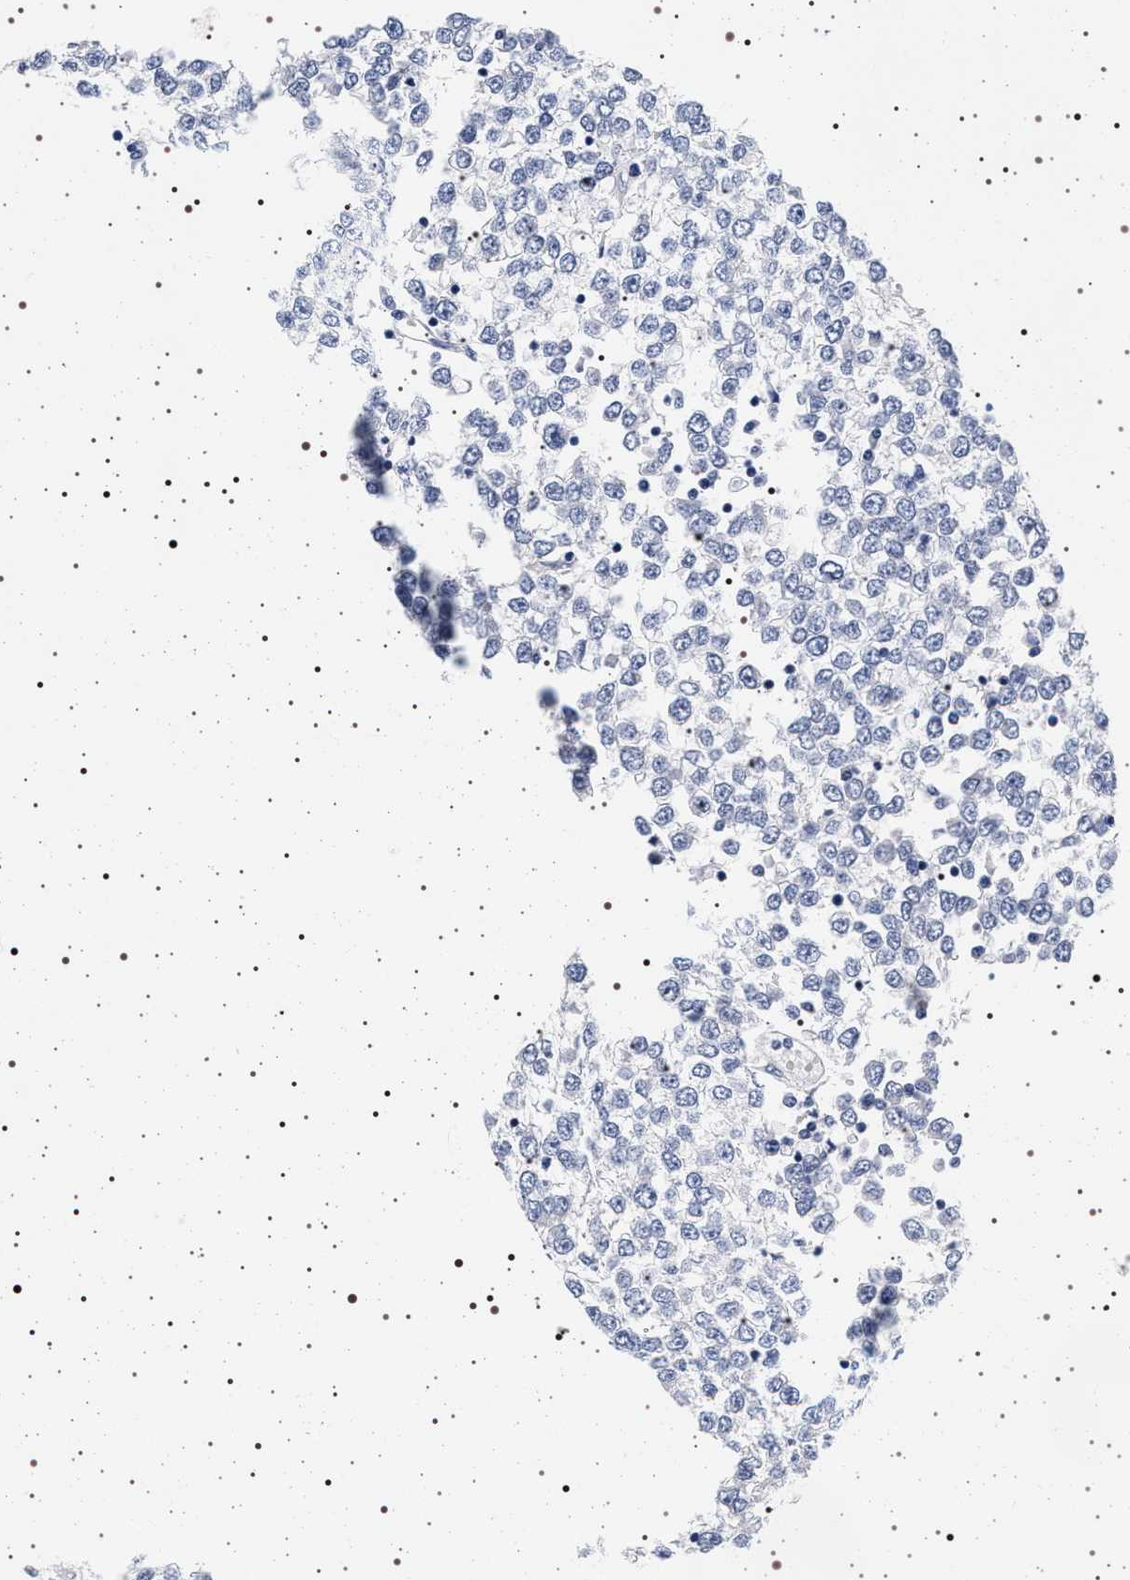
{"staining": {"intensity": "negative", "quantity": "none", "location": "none"}, "tissue": "testis cancer", "cell_type": "Tumor cells", "image_type": "cancer", "snomed": [{"axis": "morphology", "description": "Seminoma, NOS"}, {"axis": "topography", "description": "Testis"}], "caption": "High magnification brightfield microscopy of testis seminoma stained with DAB (brown) and counterstained with hematoxylin (blue): tumor cells show no significant positivity.", "gene": "MAPK10", "patient": {"sex": "male", "age": 65}}